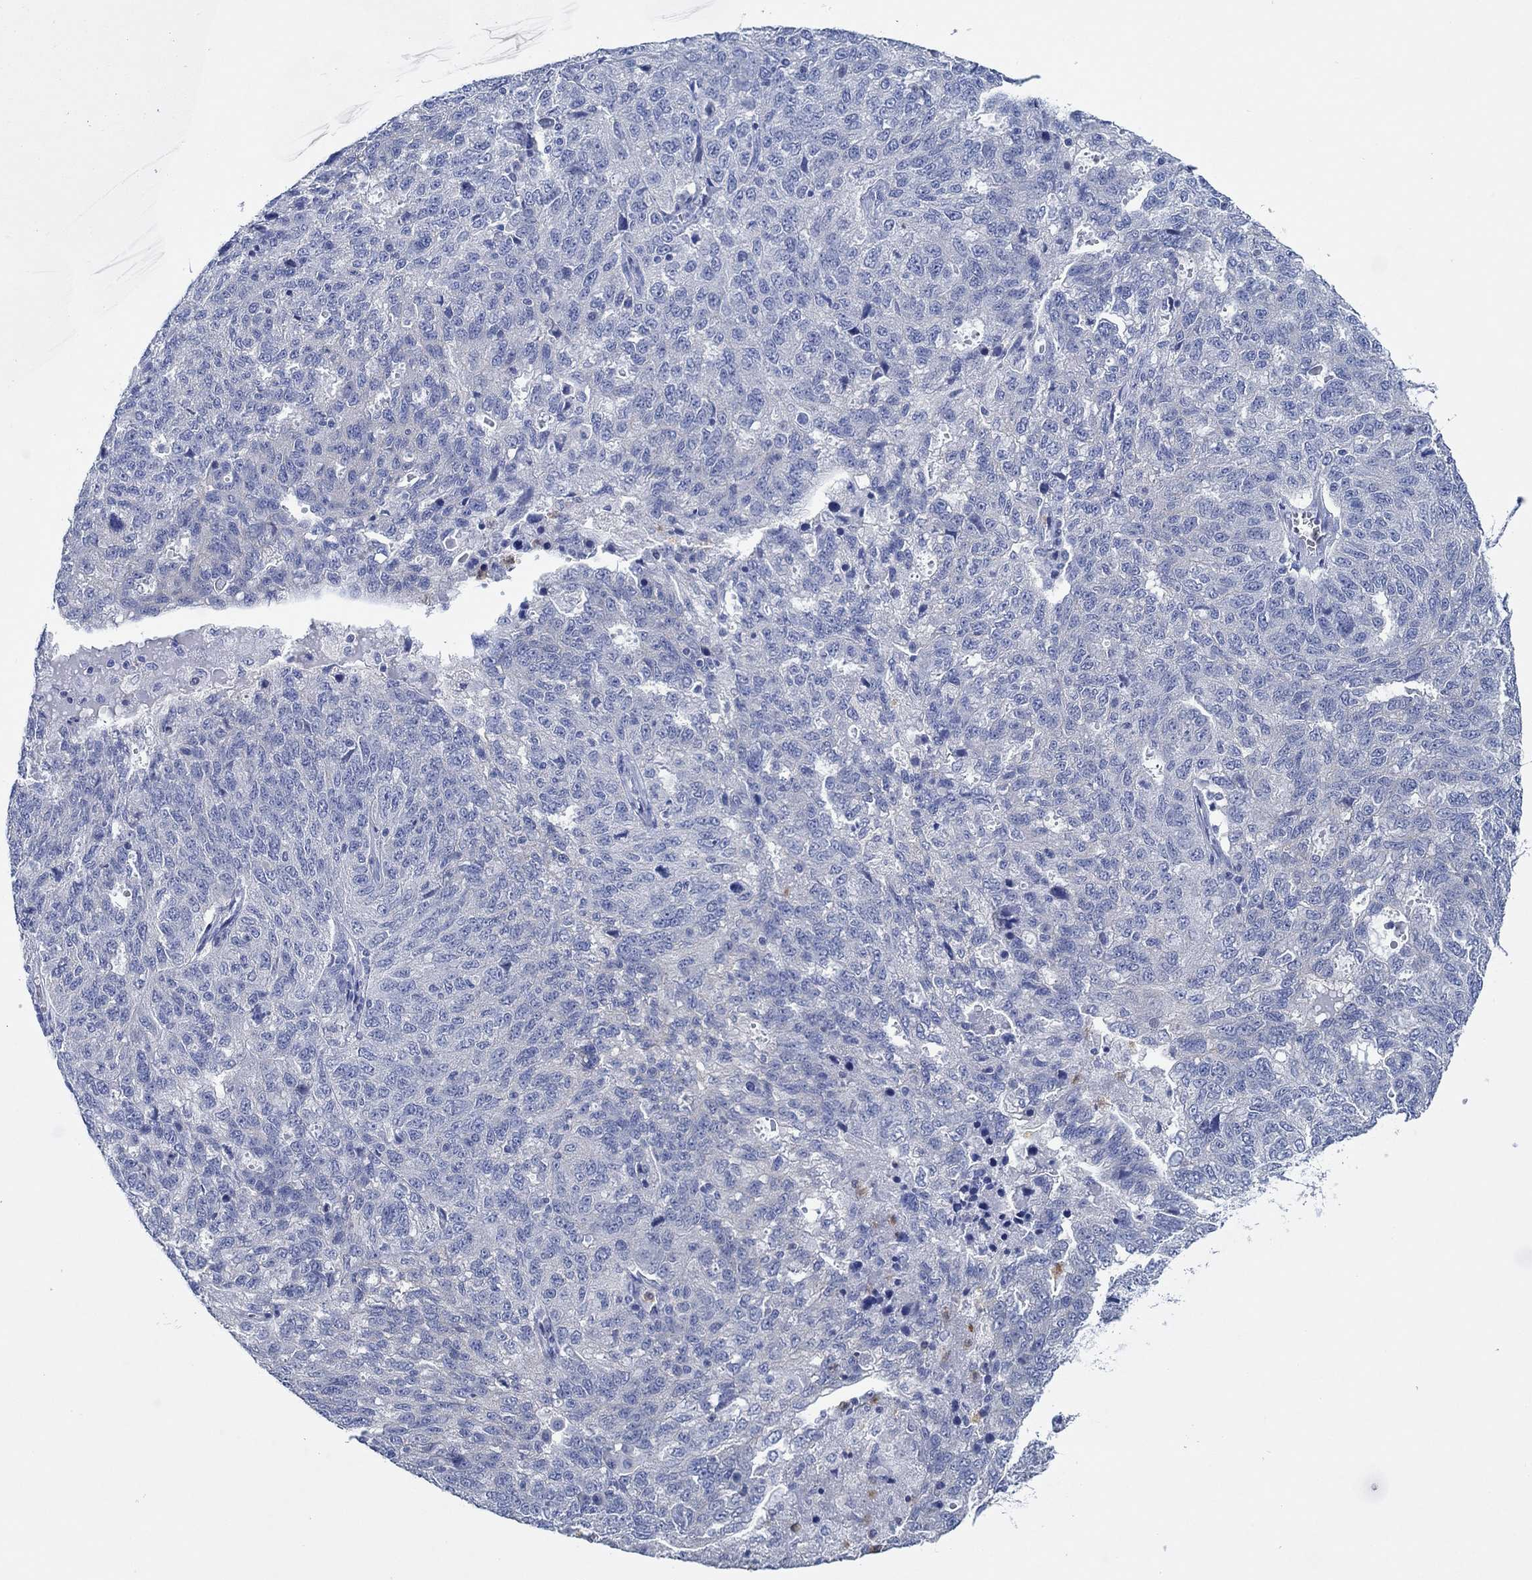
{"staining": {"intensity": "negative", "quantity": "none", "location": "none"}, "tissue": "ovarian cancer", "cell_type": "Tumor cells", "image_type": "cancer", "snomed": [{"axis": "morphology", "description": "Cystadenocarcinoma, serous, NOS"}, {"axis": "topography", "description": "Ovary"}], "caption": "An immunohistochemistry (IHC) photomicrograph of ovarian cancer is shown. There is no staining in tumor cells of ovarian cancer.", "gene": "ZNF671", "patient": {"sex": "female", "age": 71}}